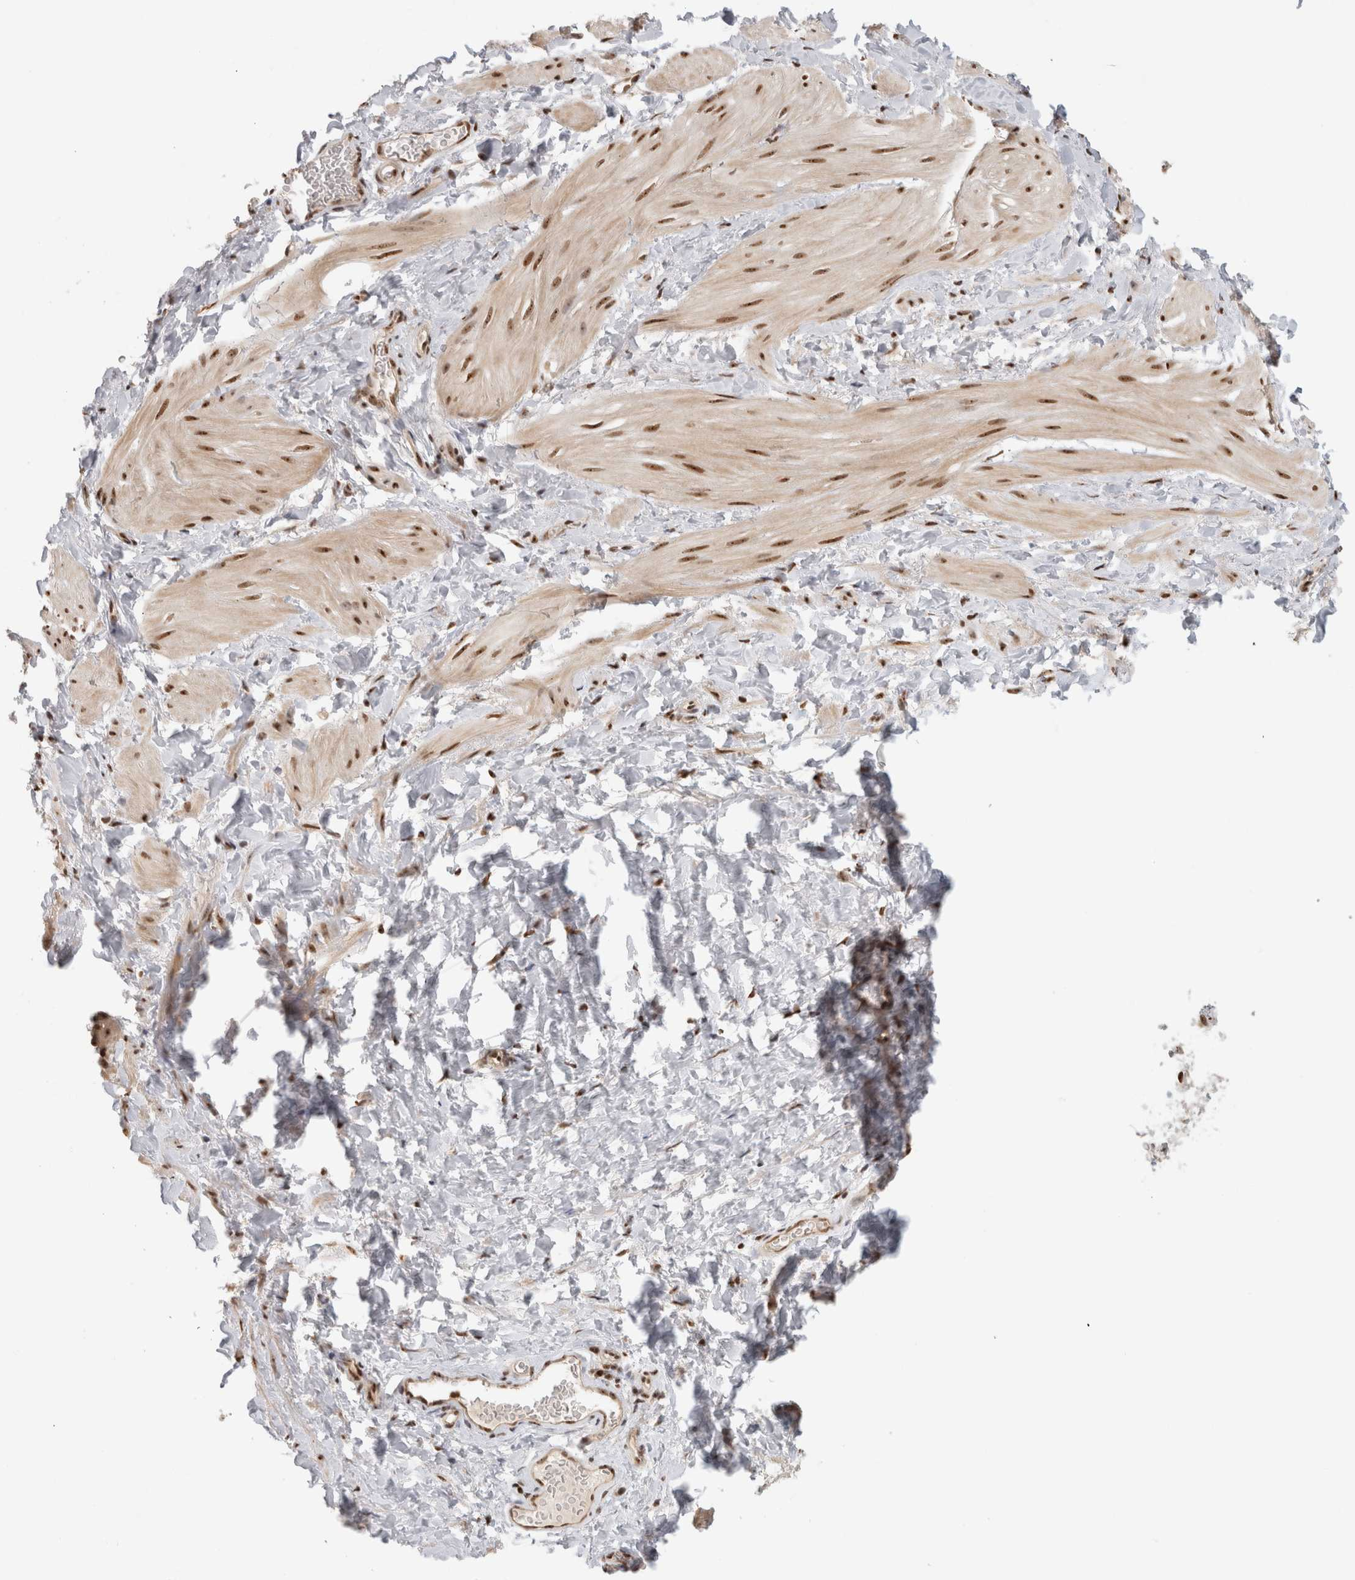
{"staining": {"intensity": "moderate", "quantity": ">75%", "location": "nuclear"}, "tissue": "smooth muscle", "cell_type": "Smooth muscle cells", "image_type": "normal", "snomed": [{"axis": "morphology", "description": "Normal tissue, NOS"}, {"axis": "topography", "description": "Smooth muscle"}], "caption": "Brown immunohistochemical staining in normal human smooth muscle demonstrates moderate nuclear expression in approximately >75% of smooth muscle cells. The protein is shown in brown color, while the nuclei are stained blue.", "gene": "EBNA1BP2", "patient": {"sex": "male", "age": 16}}